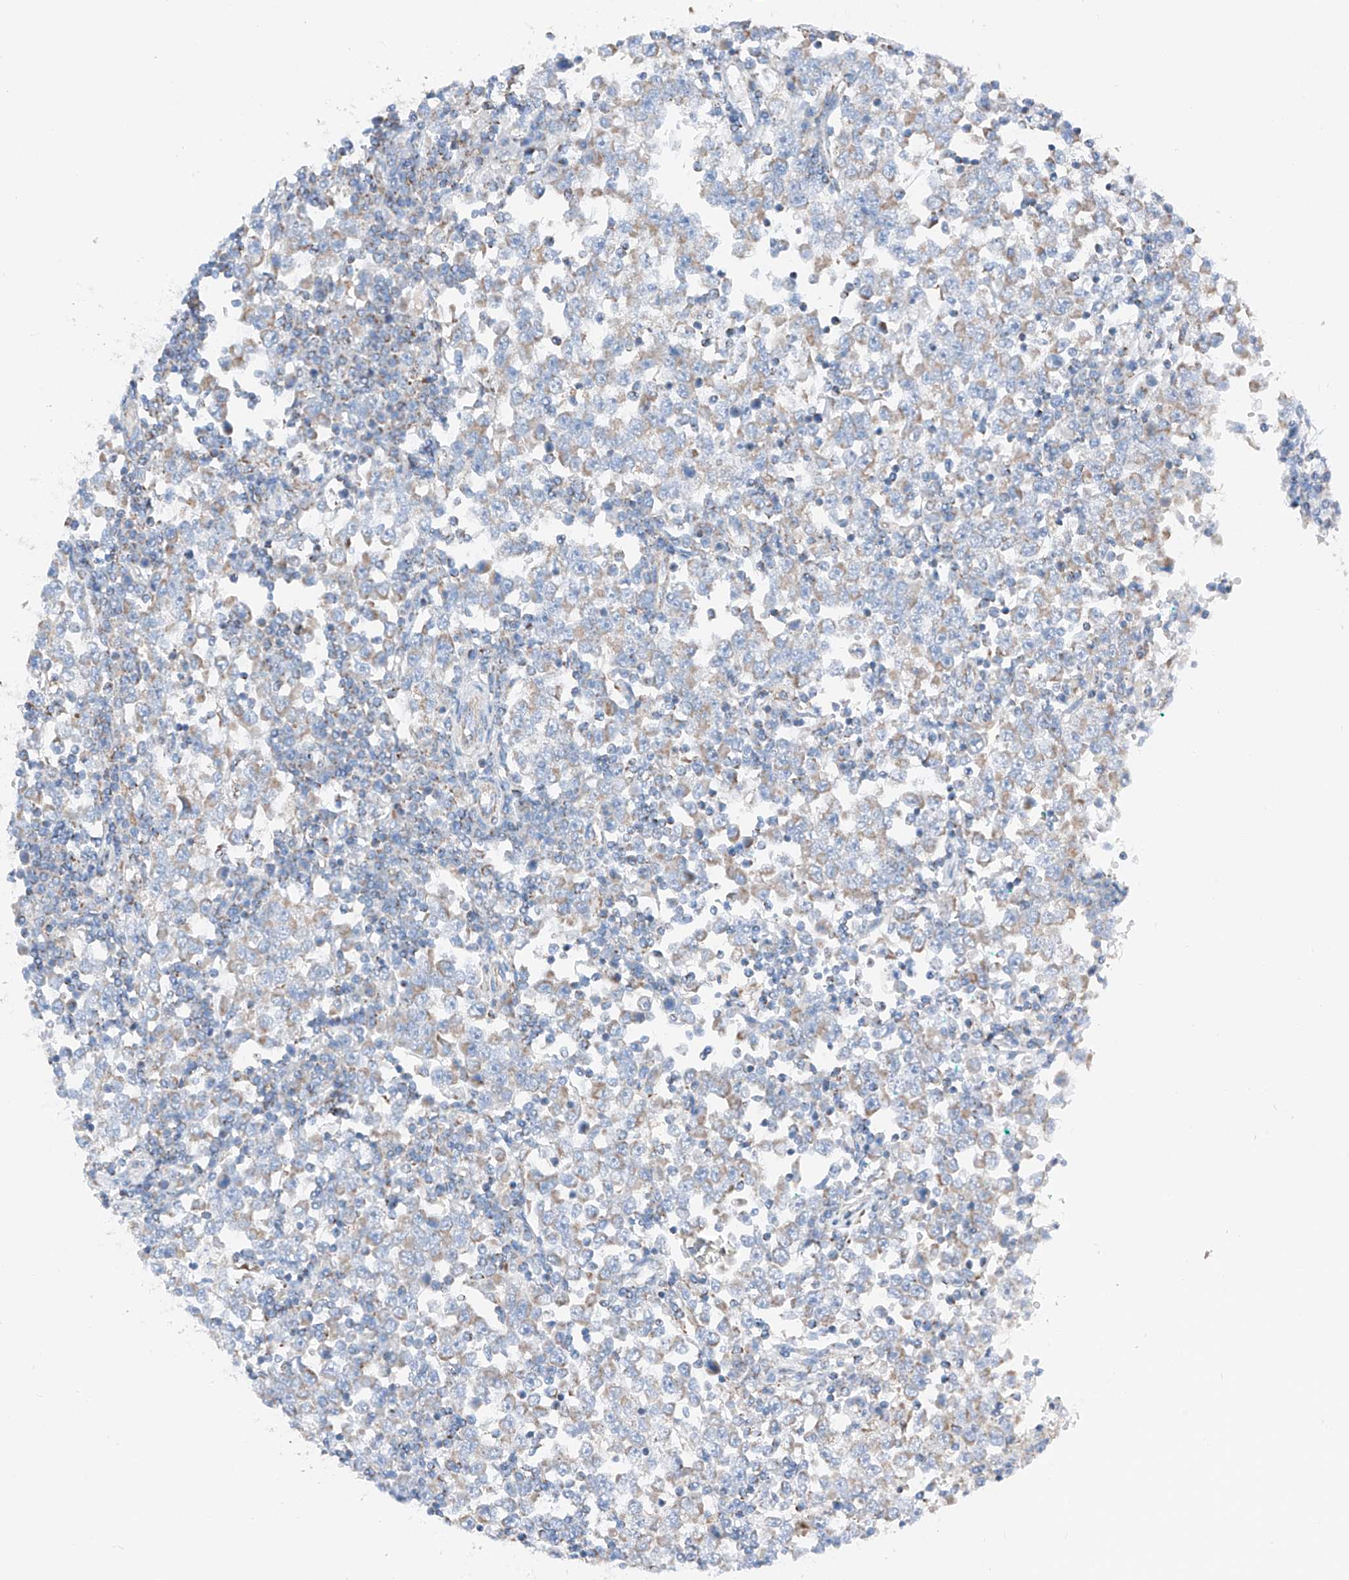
{"staining": {"intensity": "weak", "quantity": "<25%", "location": "cytoplasmic/membranous"}, "tissue": "testis cancer", "cell_type": "Tumor cells", "image_type": "cancer", "snomed": [{"axis": "morphology", "description": "Seminoma, NOS"}, {"axis": "topography", "description": "Testis"}], "caption": "A micrograph of human testis seminoma is negative for staining in tumor cells.", "gene": "MRAP", "patient": {"sex": "male", "age": 65}}